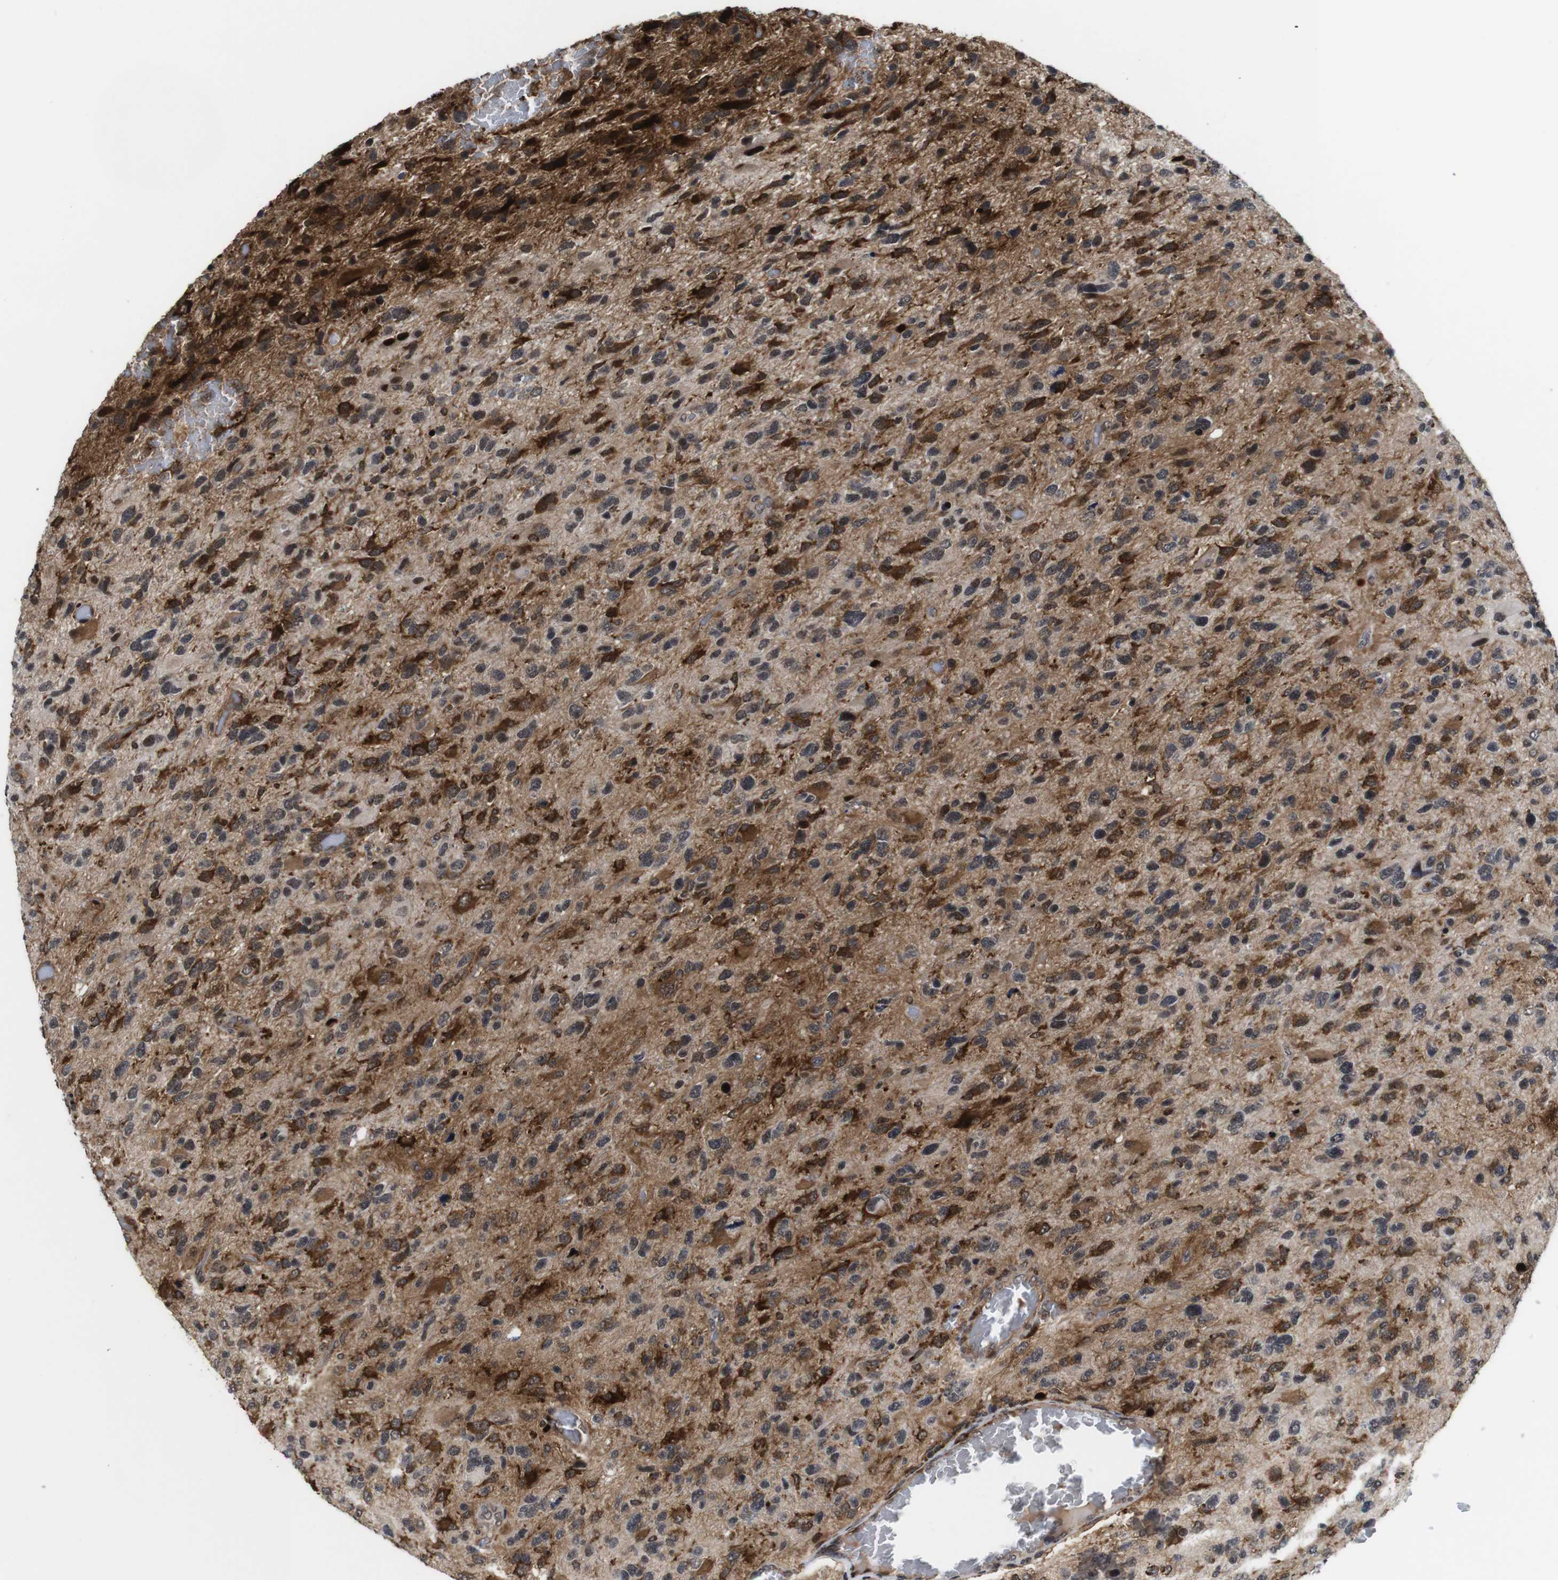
{"staining": {"intensity": "strong", "quantity": "25%-75%", "location": "cytoplasmic/membranous,nuclear"}, "tissue": "glioma", "cell_type": "Tumor cells", "image_type": "cancer", "snomed": [{"axis": "morphology", "description": "Glioma, malignant, High grade"}, {"axis": "topography", "description": "Brain"}], "caption": "A brown stain highlights strong cytoplasmic/membranous and nuclear positivity of a protein in glioma tumor cells. (DAB IHC with brightfield microscopy, high magnification).", "gene": "EIF4G1", "patient": {"sex": "female", "age": 58}}